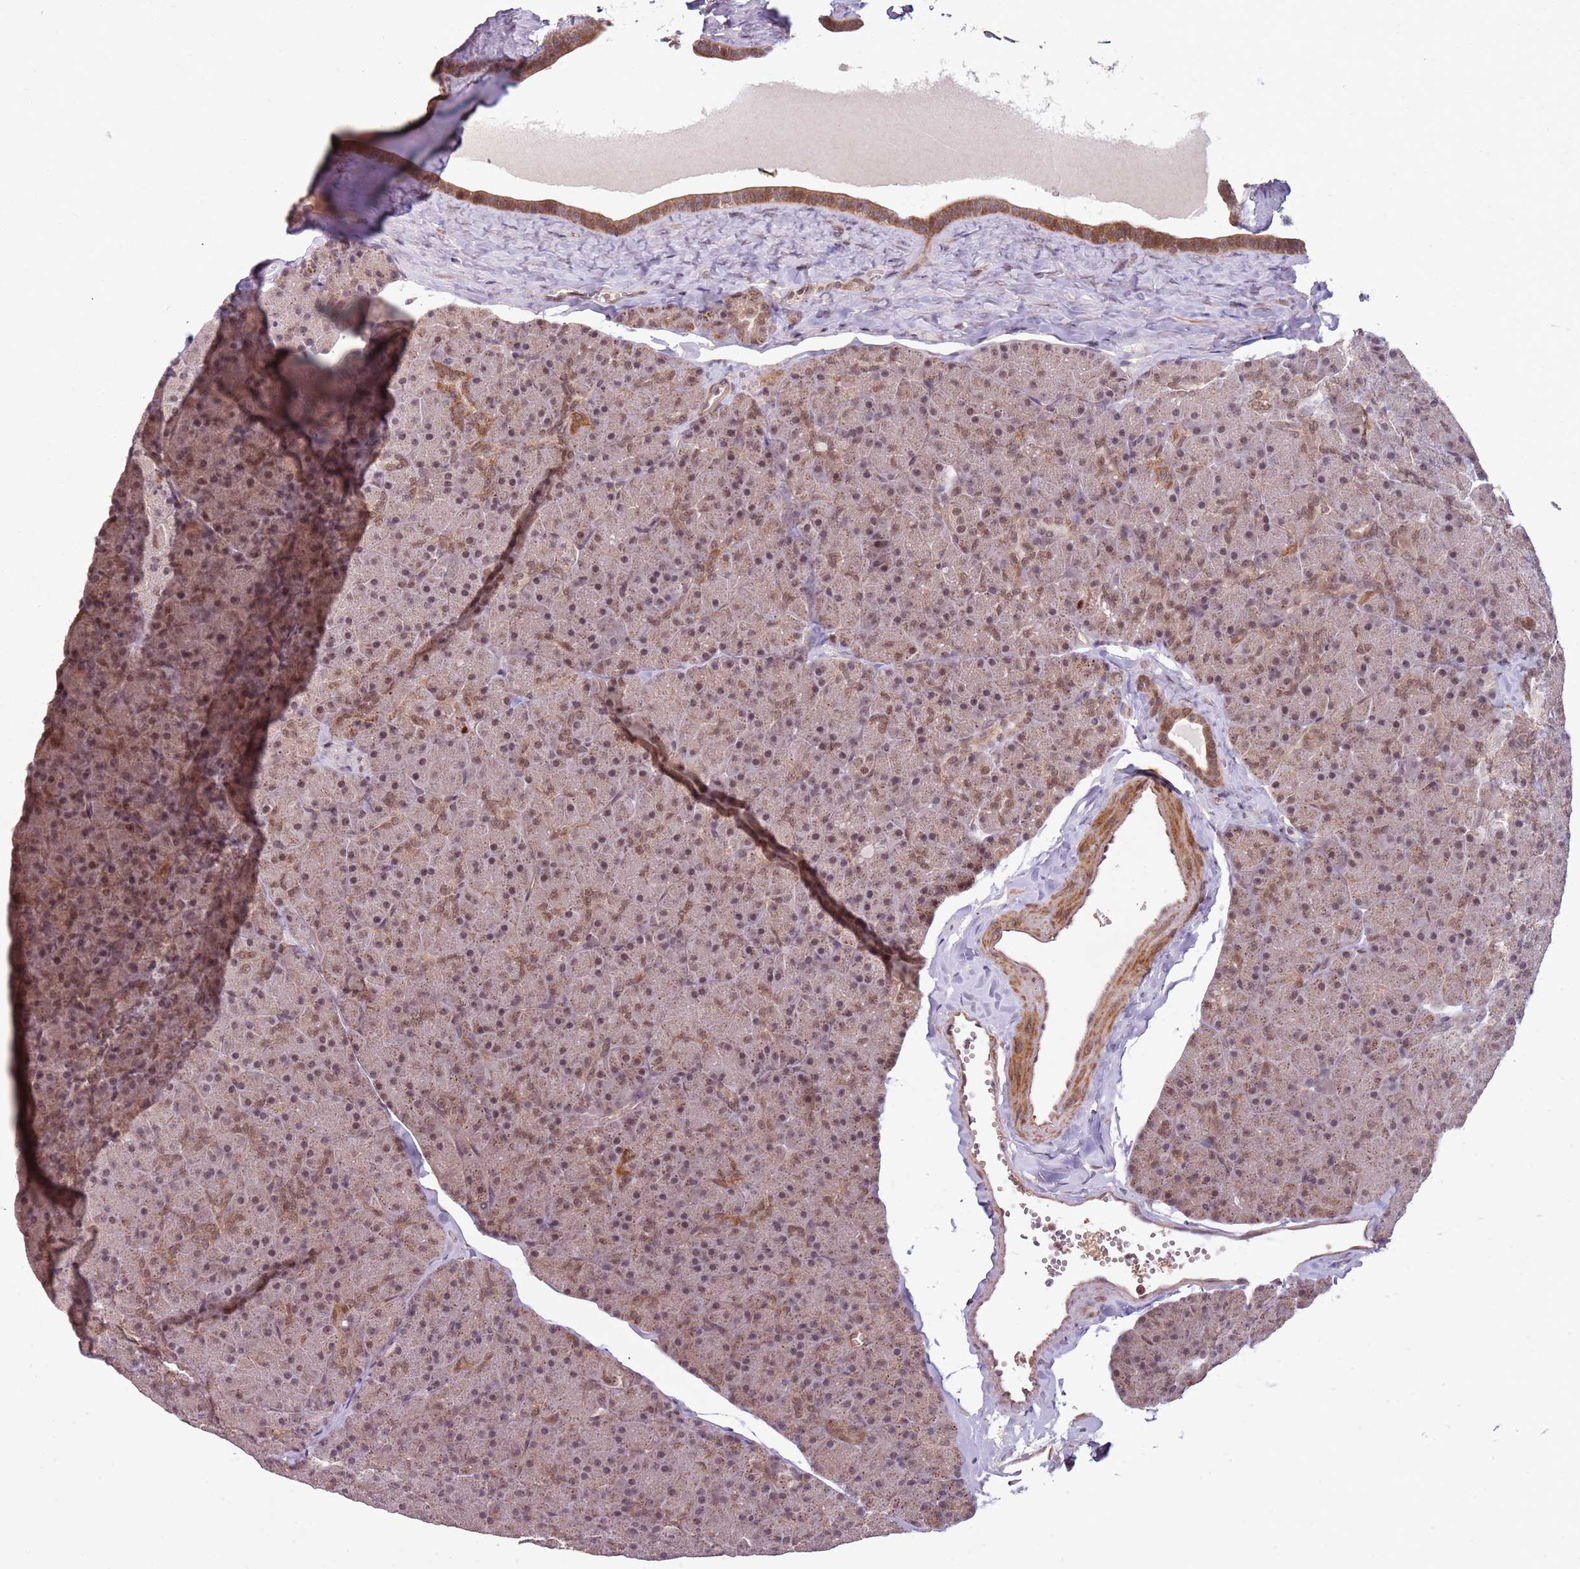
{"staining": {"intensity": "moderate", "quantity": "25%-75%", "location": "cytoplasmic/membranous,nuclear"}, "tissue": "pancreas", "cell_type": "Exocrine glandular cells", "image_type": "normal", "snomed": [{"axis": "morphology", "description": "Normal tissue, NOS"}, {"axis": "topography", "description": "Pancreas"}], "caption": "Unremarkable pancreas demonstrates moderate cytoplasmic/membranous,nuclear positivity in about 25%-75% of exocrine glandular cells (Brightfield microscopy of DAB IHC at high magnification)..", "gene": "SUDS3", "patient": {"sex": "male", "age": 36}}